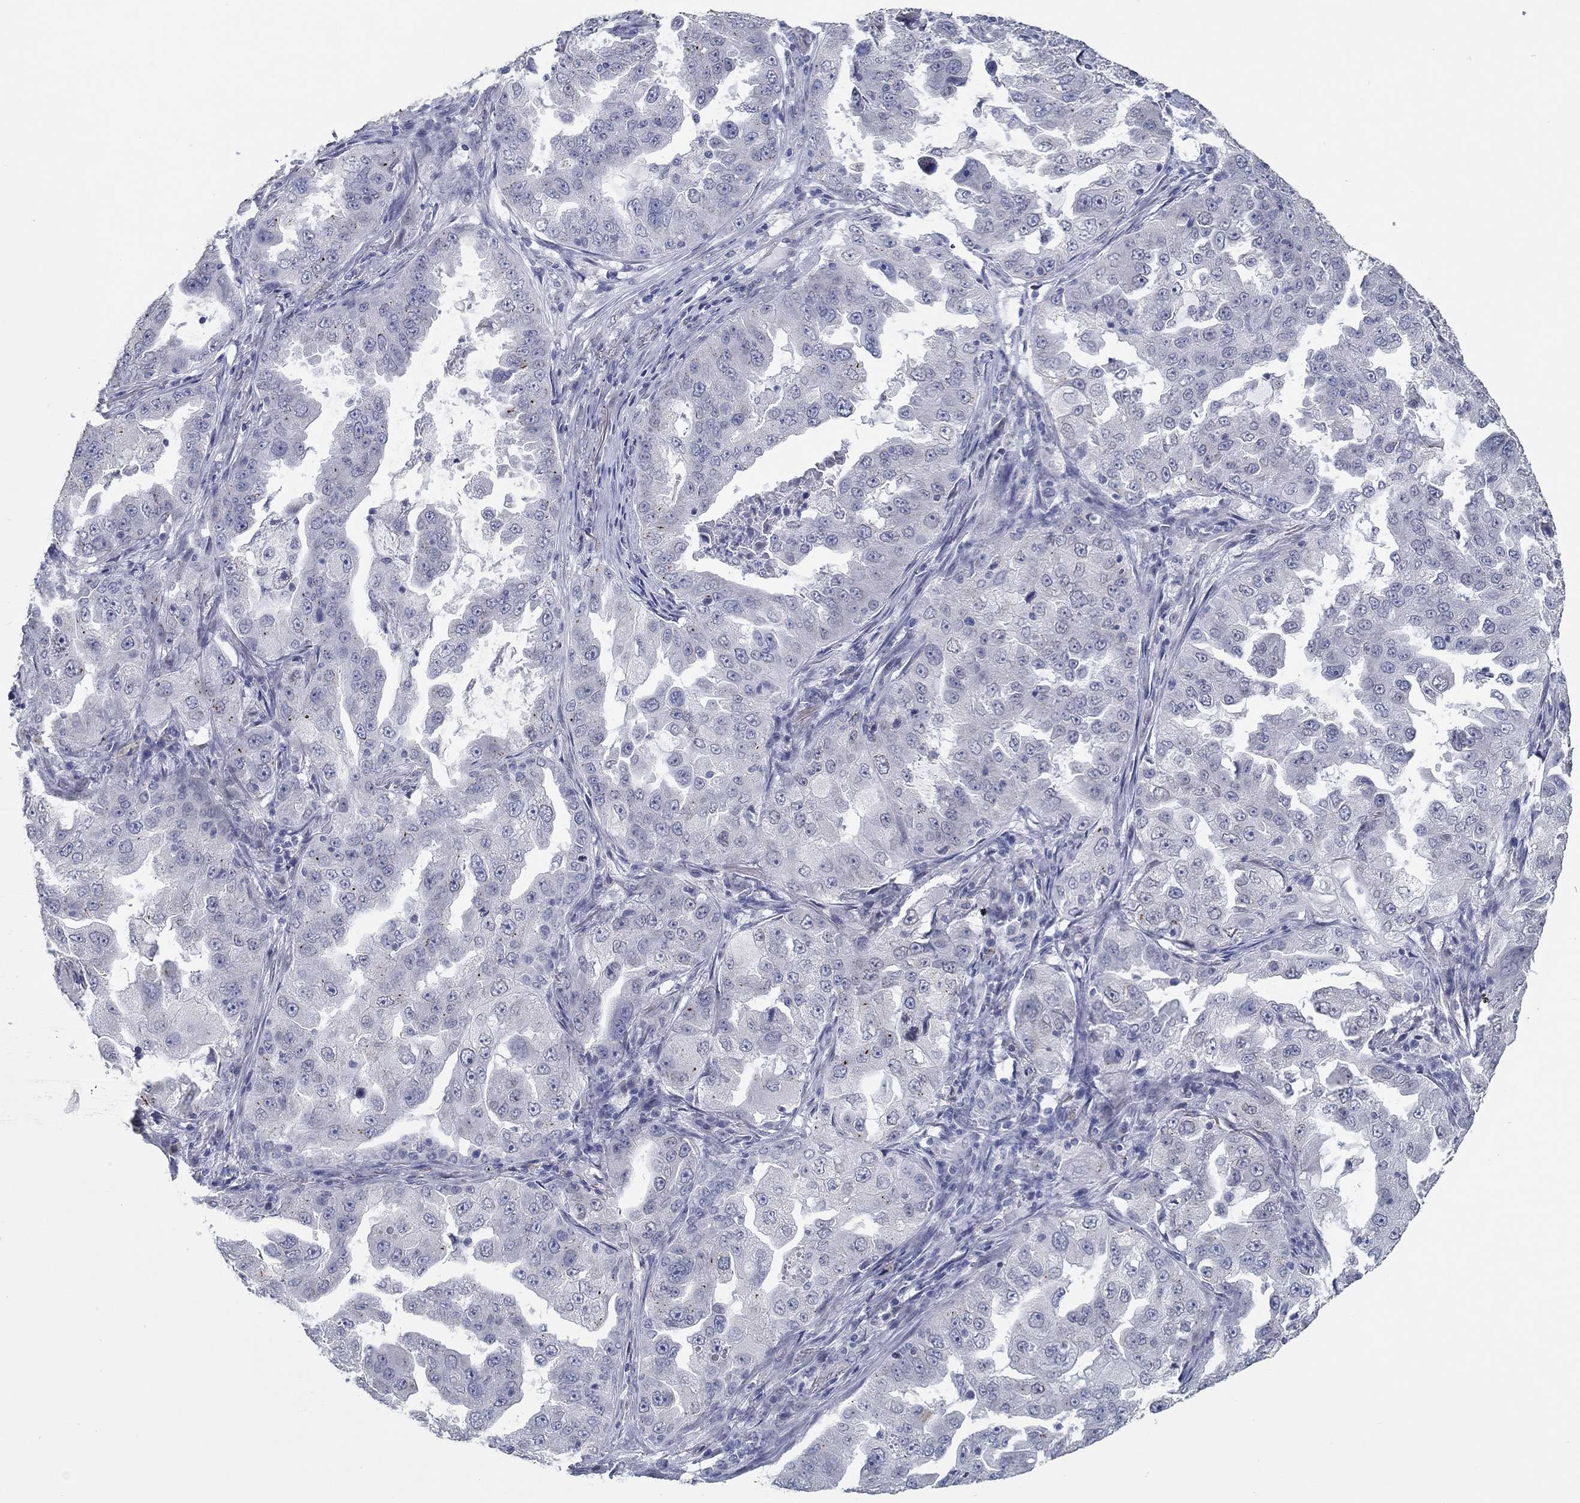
{"staining": {"intensity": "negative", "quantity": "none", "location": "none"}, "tissue": "lung cancer", "cell_type": "Tumor cells", "image_type": "cancer", "snomed": [{"axis": "morphology", "description": "Adenocarcinoma, NOS"}, {"axis": "topography", "description": "Lung"}], "caption": "Histopathology image shows no protein positivity in tumor cells of adenocarcinoma (lung) tissue.", "gene": "NUP155", "patient": {"sex": "female", "age": 61}}